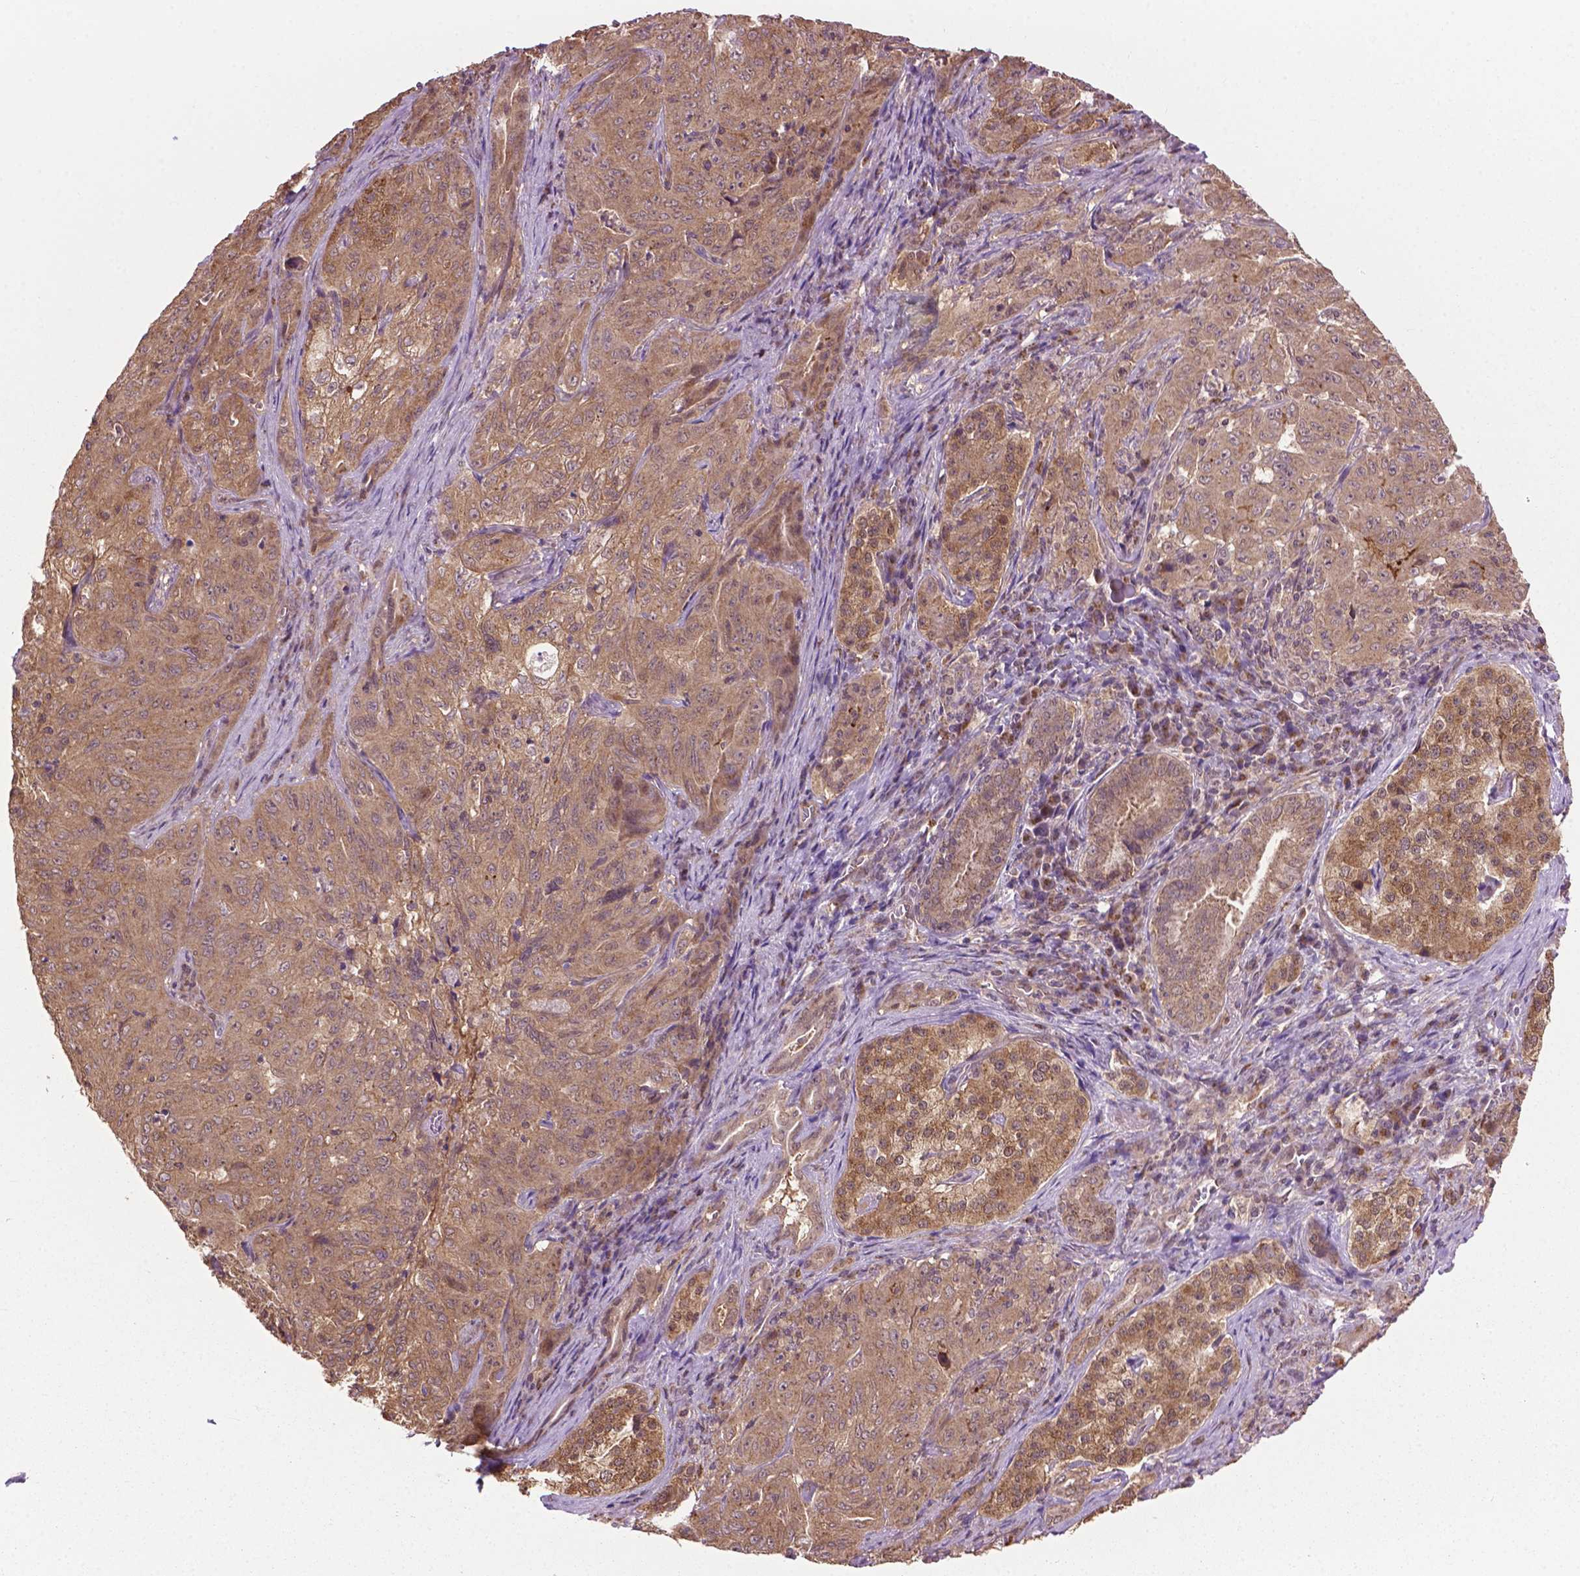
{"staining": {"intensity": "moderate", "quantity": ">75%", "location": "cytoplasmic/membranous"}, "tissue": "pancreatic cancer", "cell_type": "Tumor cells", "image_type": "cancer", "snomed": [{"axis": "morphology", "description": "Adenocarcinoma, NOS"}, {"axis": "topography", "description": "Pancreas"}], "caption": "There is medium levels of moderate cytoplasmic/membranous expression in tumor cells of pancreatic cancer, as demonstrated by immunohistochemical staining (brown color).", "gene": "PPP1CB", "patient": {"sex": "male", "age": 63}}